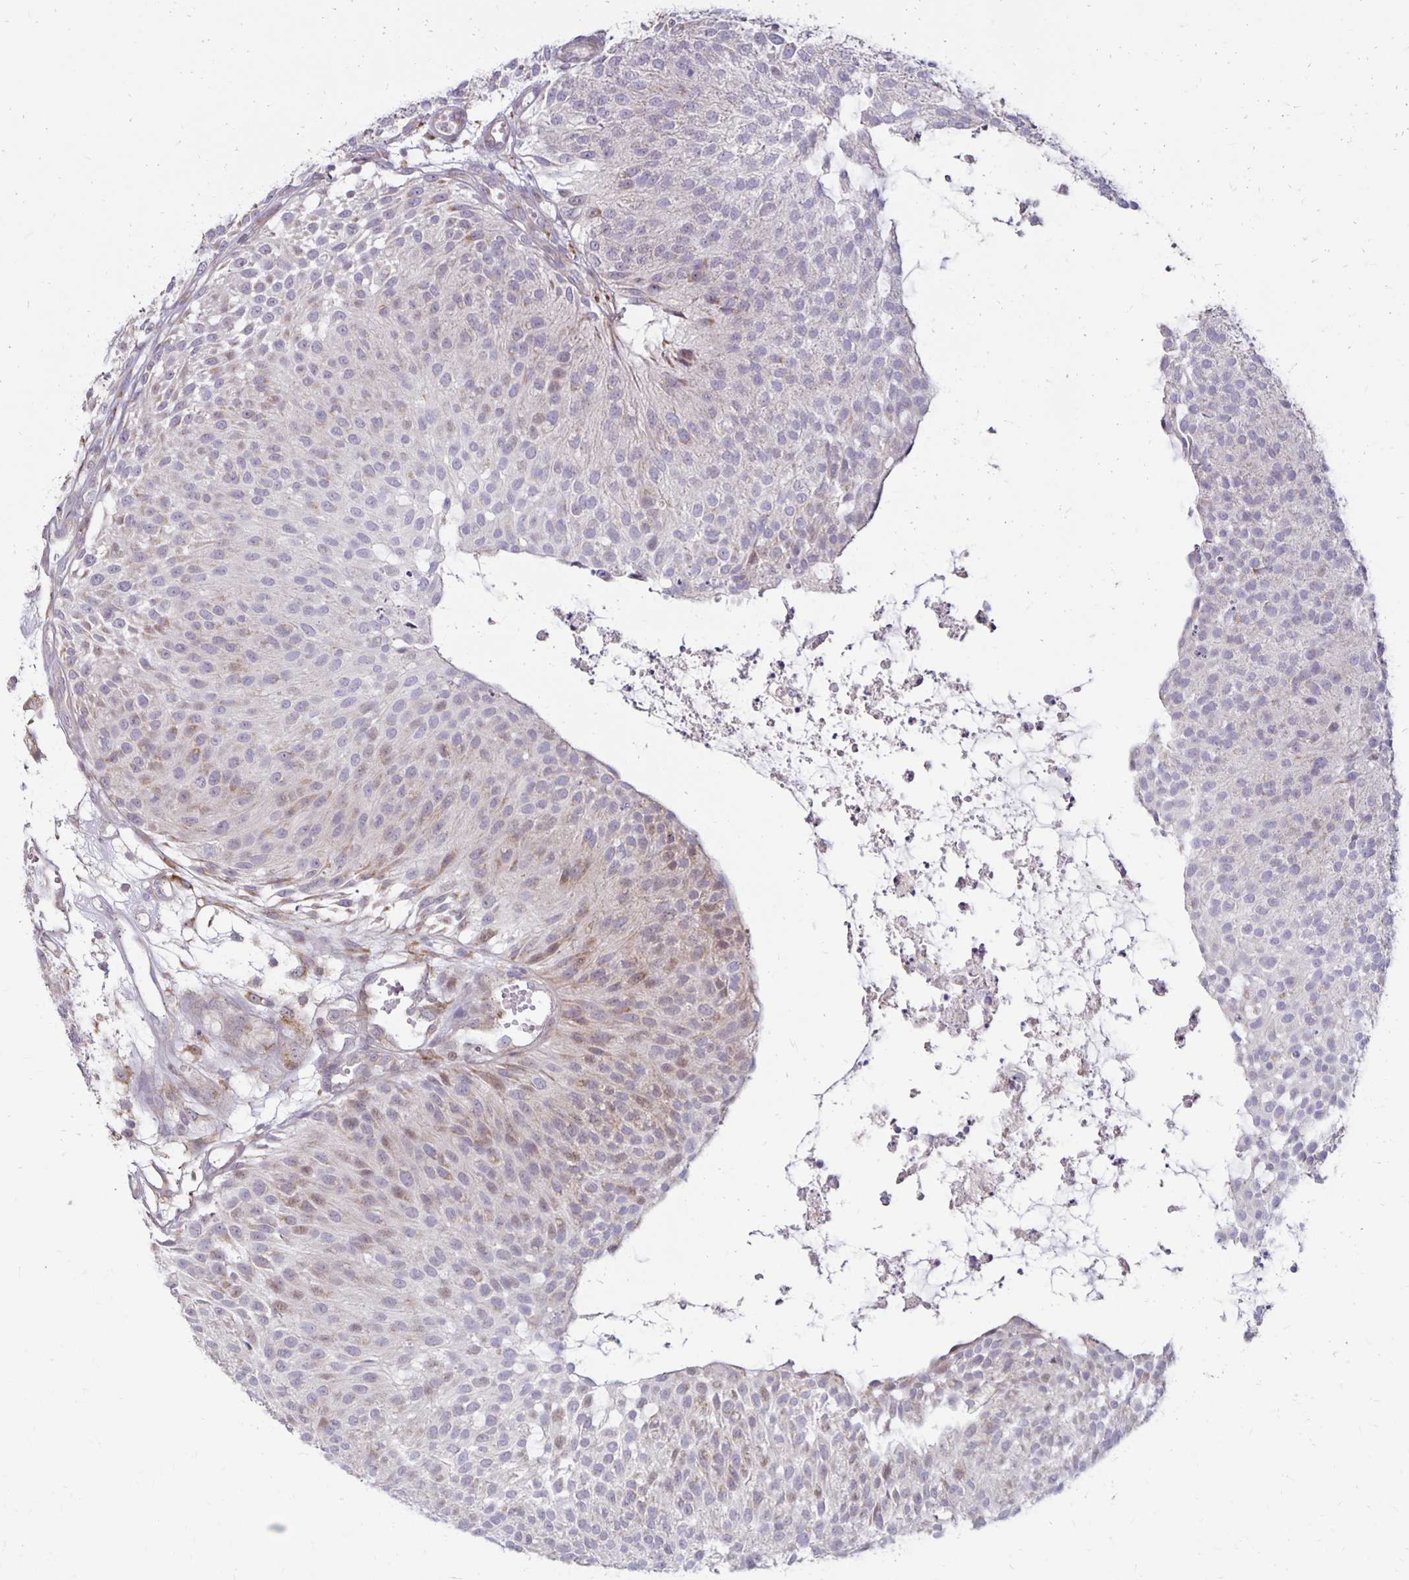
{"staining": {"intensity": "moderate", "quantity": "25%-75%", "location": "nuclear"}, "tissue": "urothelial cancer", "cell_type": "Tumor cells", "image_type": "cancer", "snomed": [{"axis": "morphology", "description": "Urothelial carcinoma, NOS"}, {"axis": "topography", "description": "Urinary bladder"}], "caption": "Urothelial cancer stained with immunohistochemistry reveals moderate nuclear staining in about 25%-75% of tumor cells.", "gene": "DAGLA", "patient": {"sex": "male", "age": 84}}